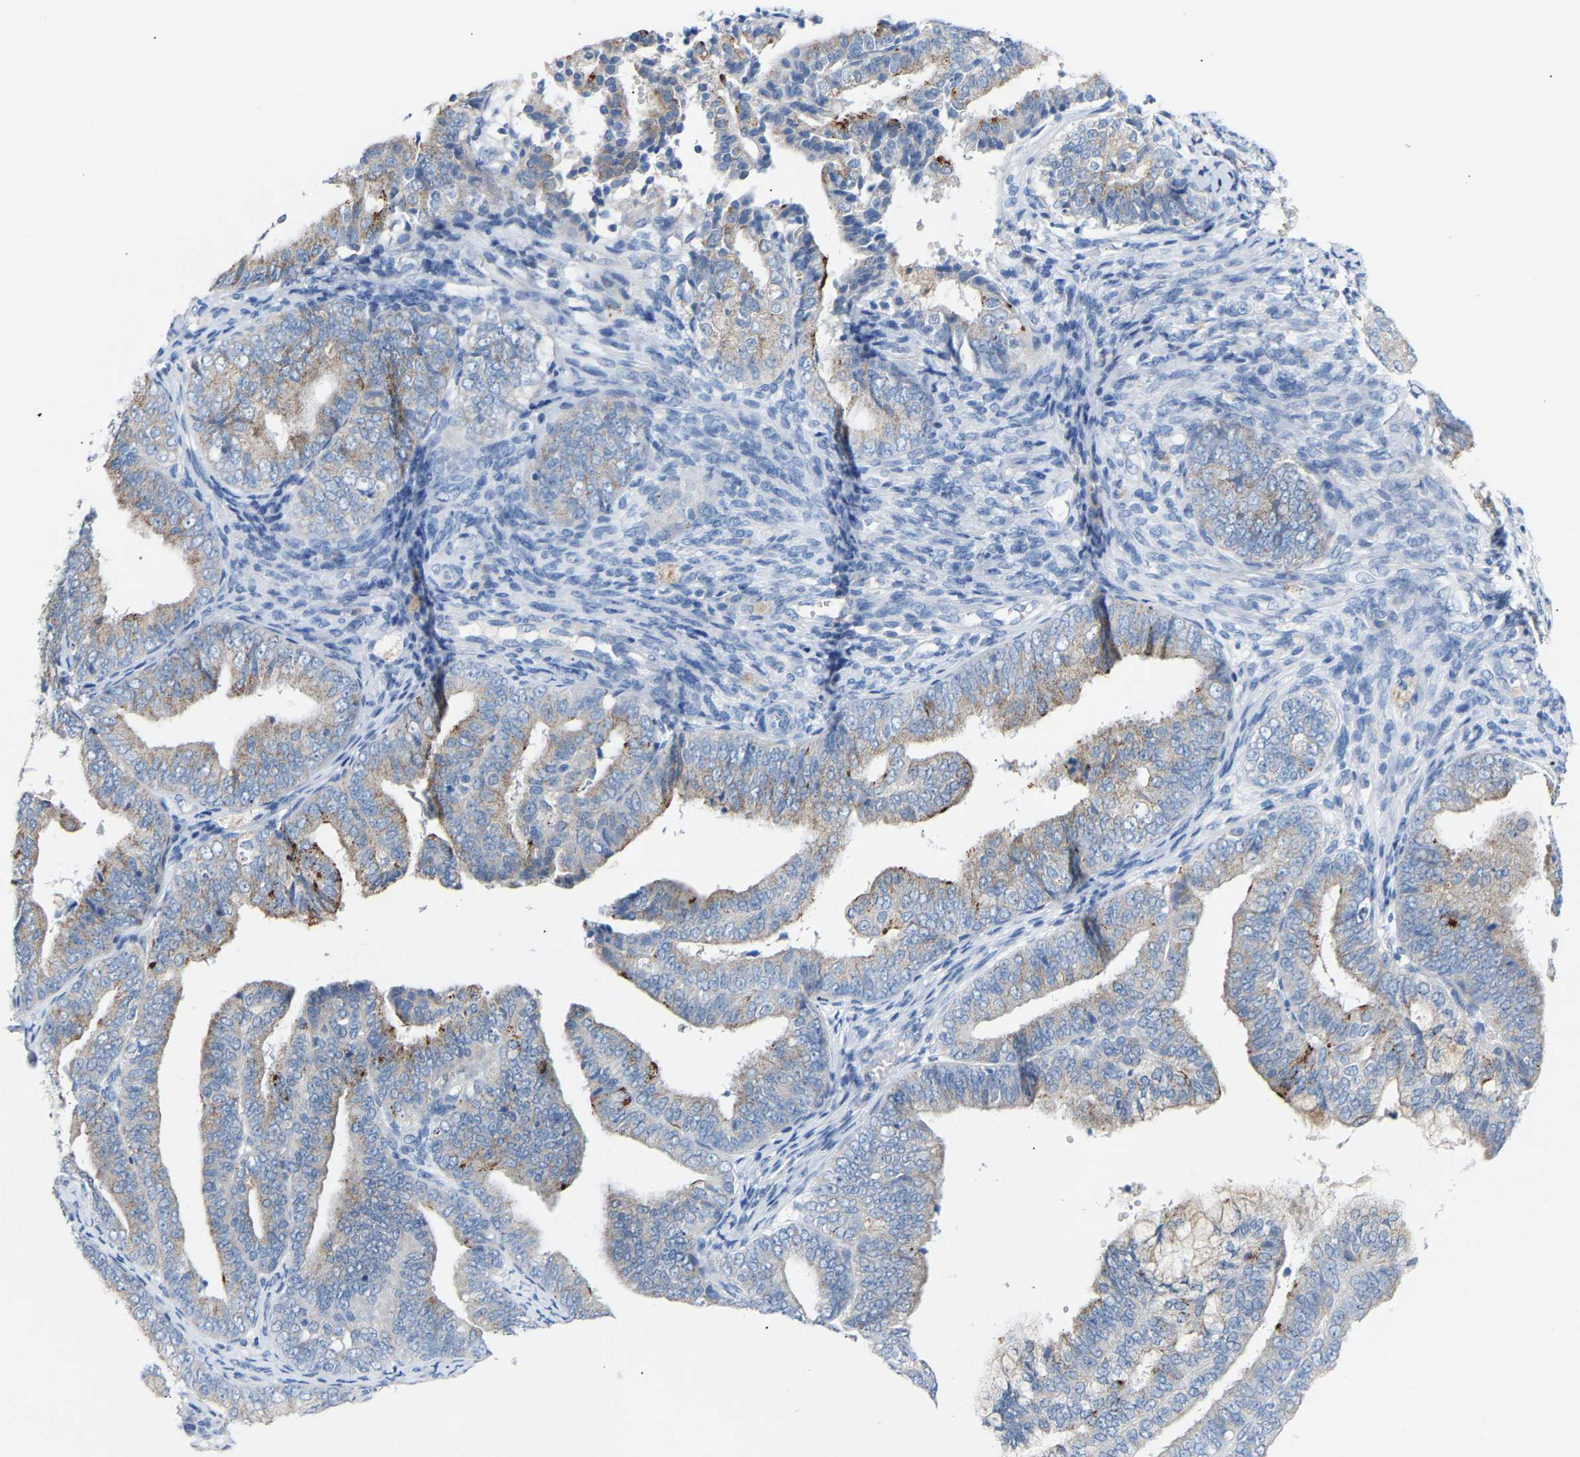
{"staining": {"intensity": "moderate", "quantity": "<25%", "location": "cytoplasmic/membranous"}, "tissue": "endometrial cancer", "cell_type": "Tumor cells", "image_type": "cancer", "snomed": [{"axis": "morphology", "description": "Adenocarcinoma, NOS"}, {"axis": "topography", "description": "Endometrium"}], "caption": "IHC of adenocarcinoma (endometrial) reveals low levels of moderate cytoplasmic/membranous positivity in about <25% of tumor cells.", "gene": "PEX1", "patient": {"sex": "female", "age": 63}}